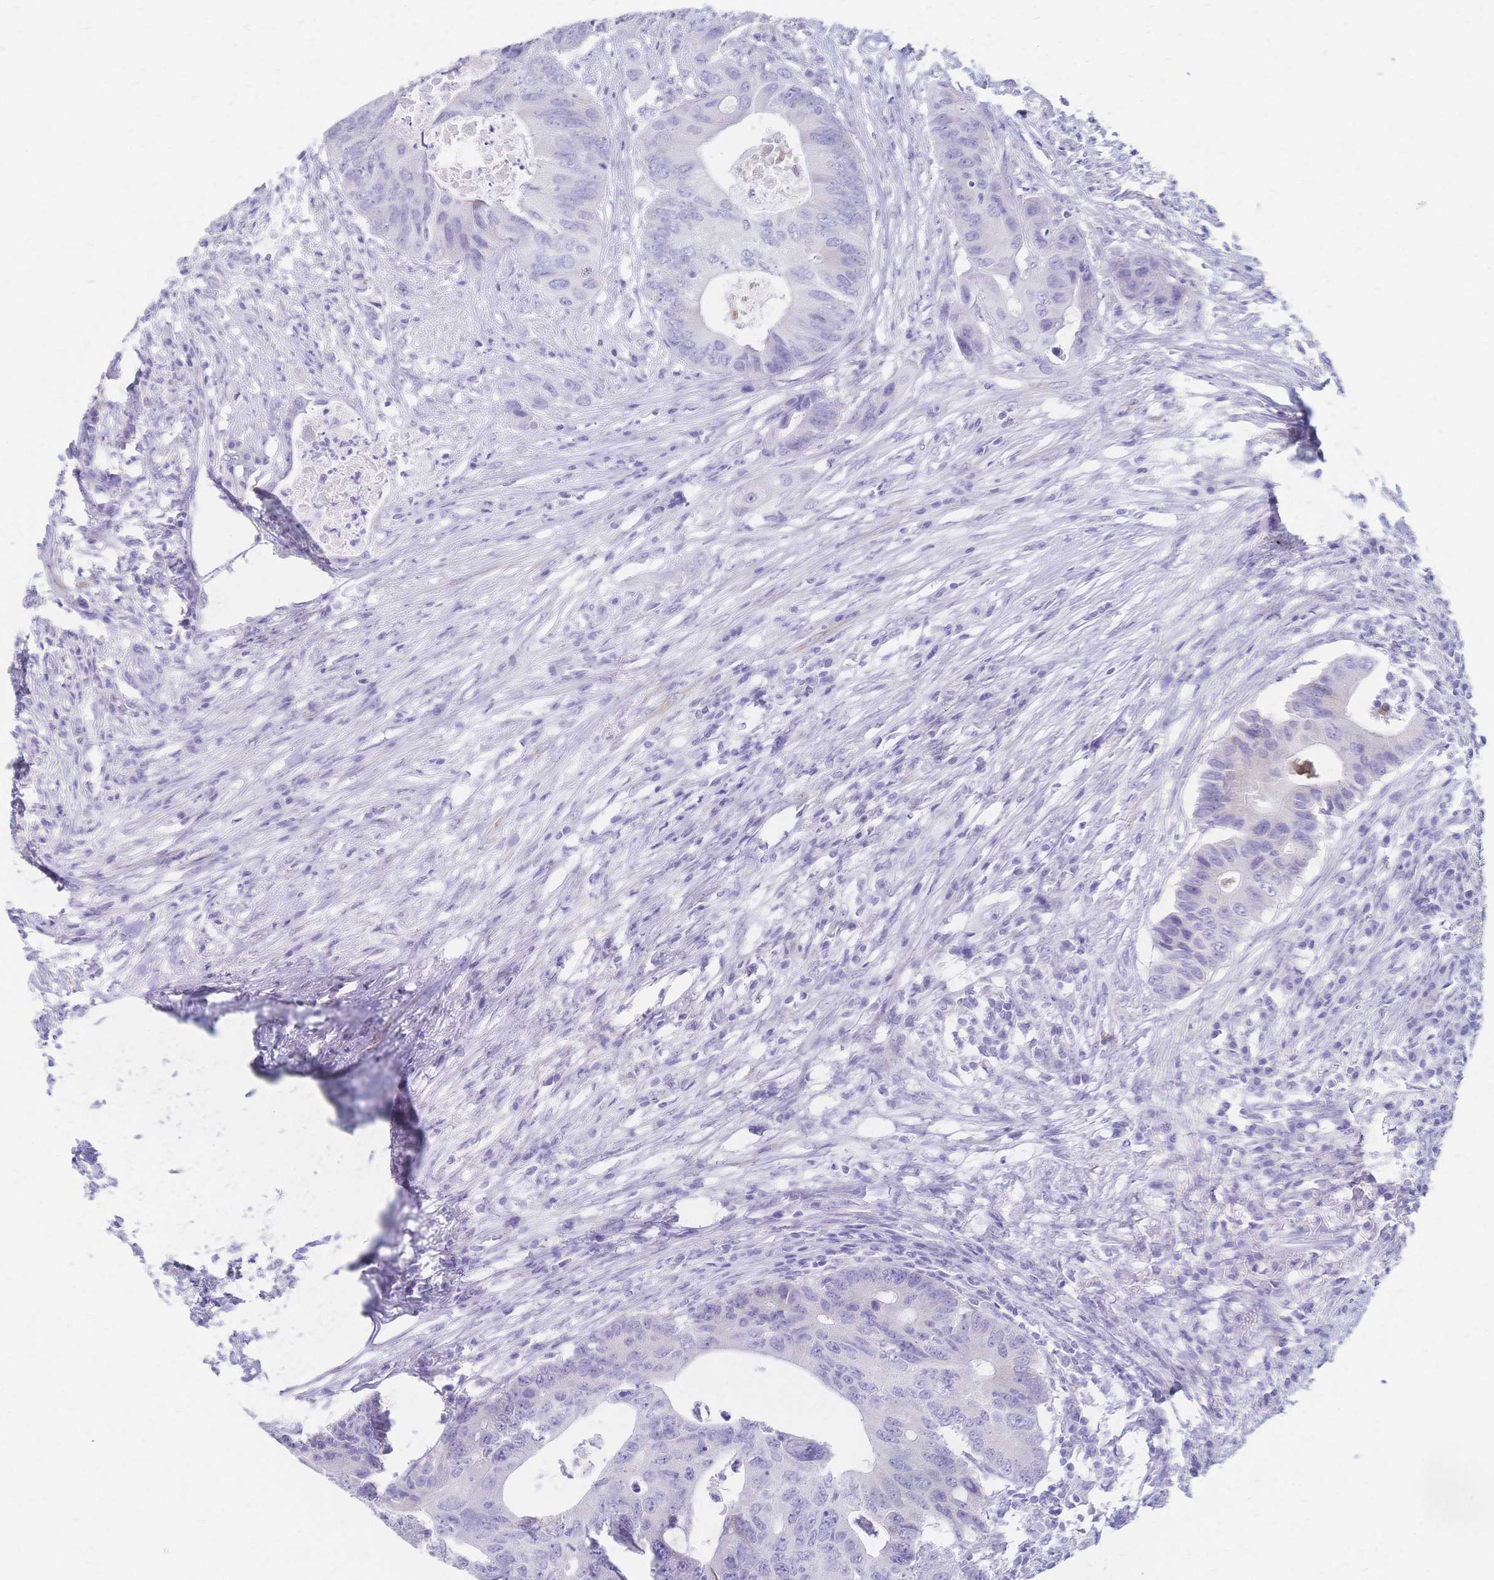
{"staining": {"intensity": "negative", "quantity": "none", "location": "none"}, "tissue": "colorectal cancer", "cell_type": "Tumor cells", "image_type": "cancer", "snomed": [{"axis": "morphology", "description": "Adenocarcinoma, NOS"}, {"axis": "topography", "description": "Colon"}], "caption": "A photomicrograph of adenocarcinoma (colorectal) stained for a protein exhibits no brown staining in tumor cells.", "gene": "CYB5A", "patient": {"sex": "male", "age": 71}}